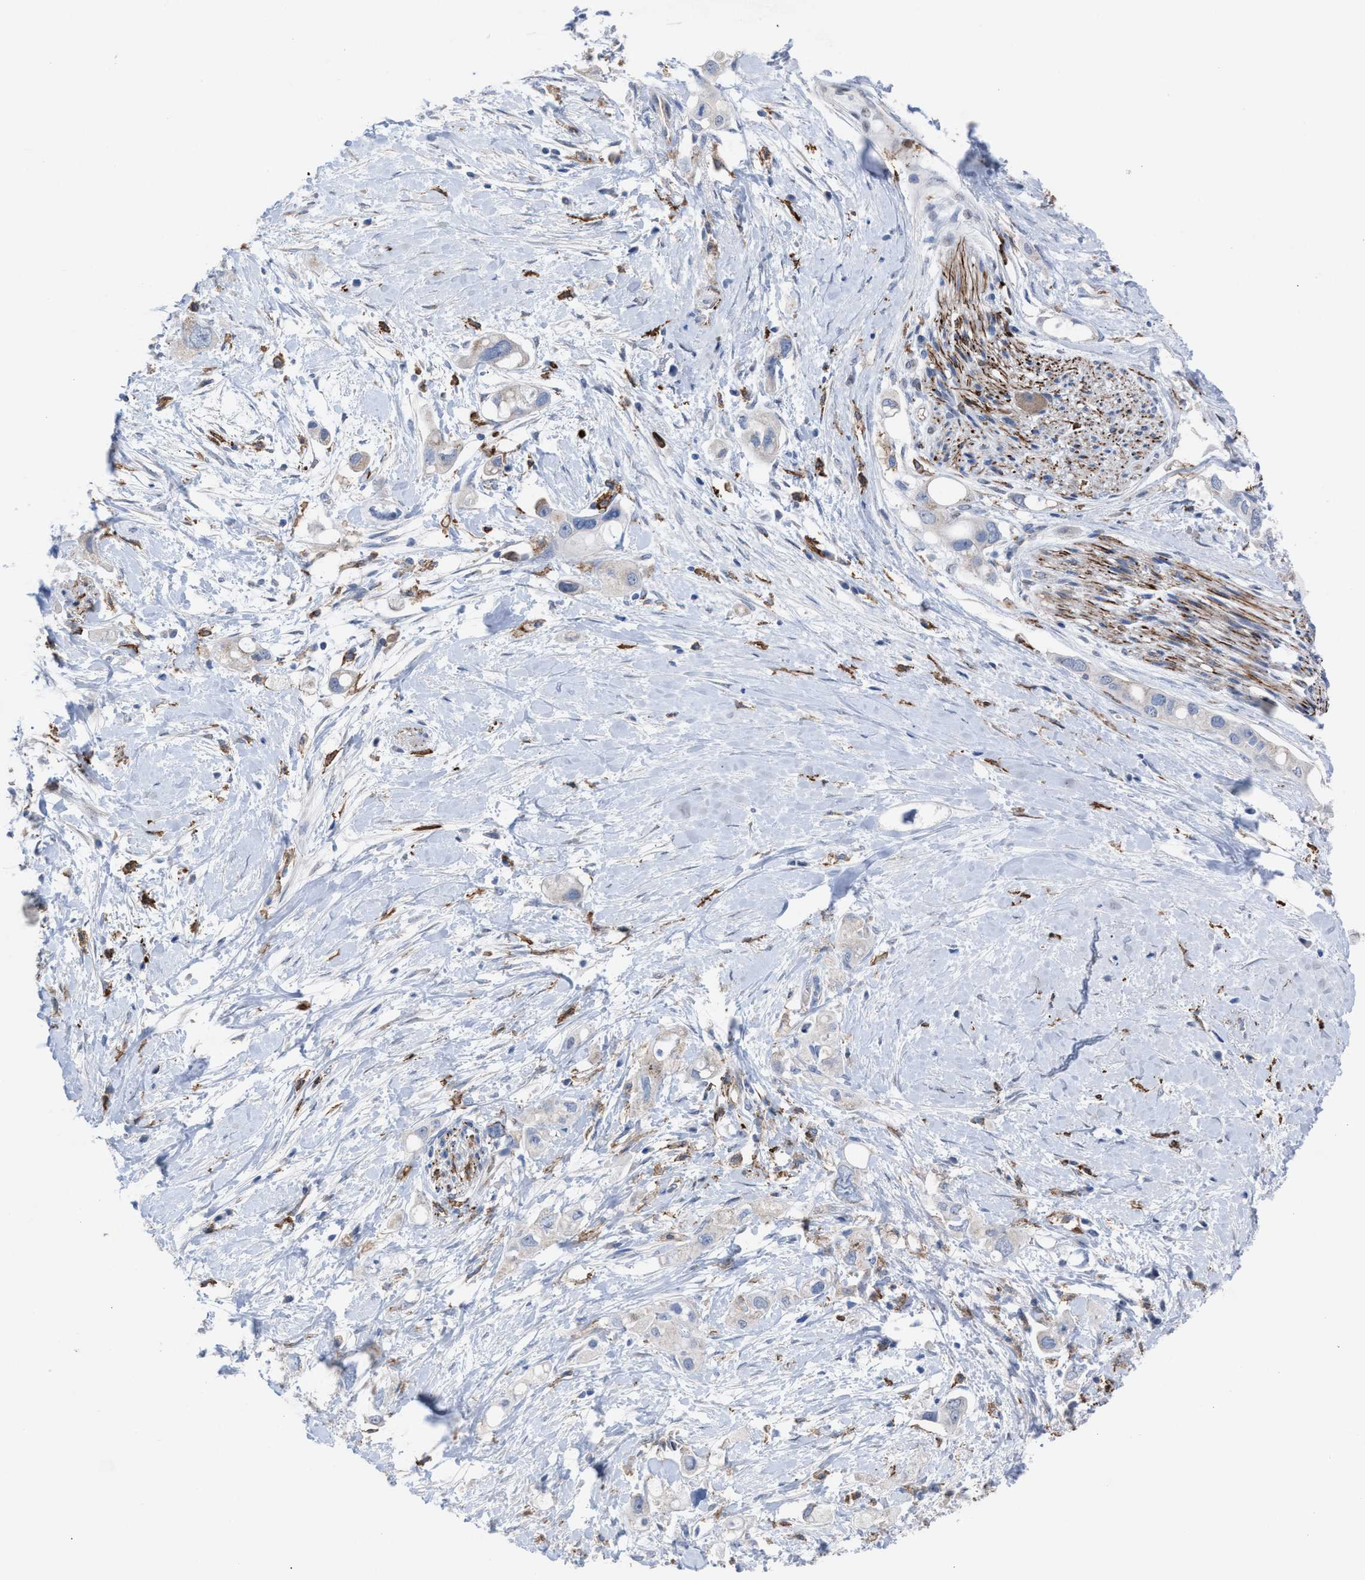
{"staining": {"intensity": "negative", "quantity": "none", "location": "none"}, "tissue": "pancreatic cancer", "cell_type": "Tumor cells", "image_type": "cancer", "snomed": [{"axis": "morphology", "description": "Adenocarcinoma, NOS"}, {"axis": "topography", "description": "Pancreas"}], "caption": "DAB (3,3'-diaminobenzidine) immunohistochemical staining of human pancreatic adenocarcinoma reveals no significant staining in tumor cells. The staining was performed using DAB to visualize the protein expression in brown, while the nuclei were stained in blue with hematoxylin (Magnification: 20x).", "gene": "SLC47A1", "patient": {"sex": "female", "age": 56}}